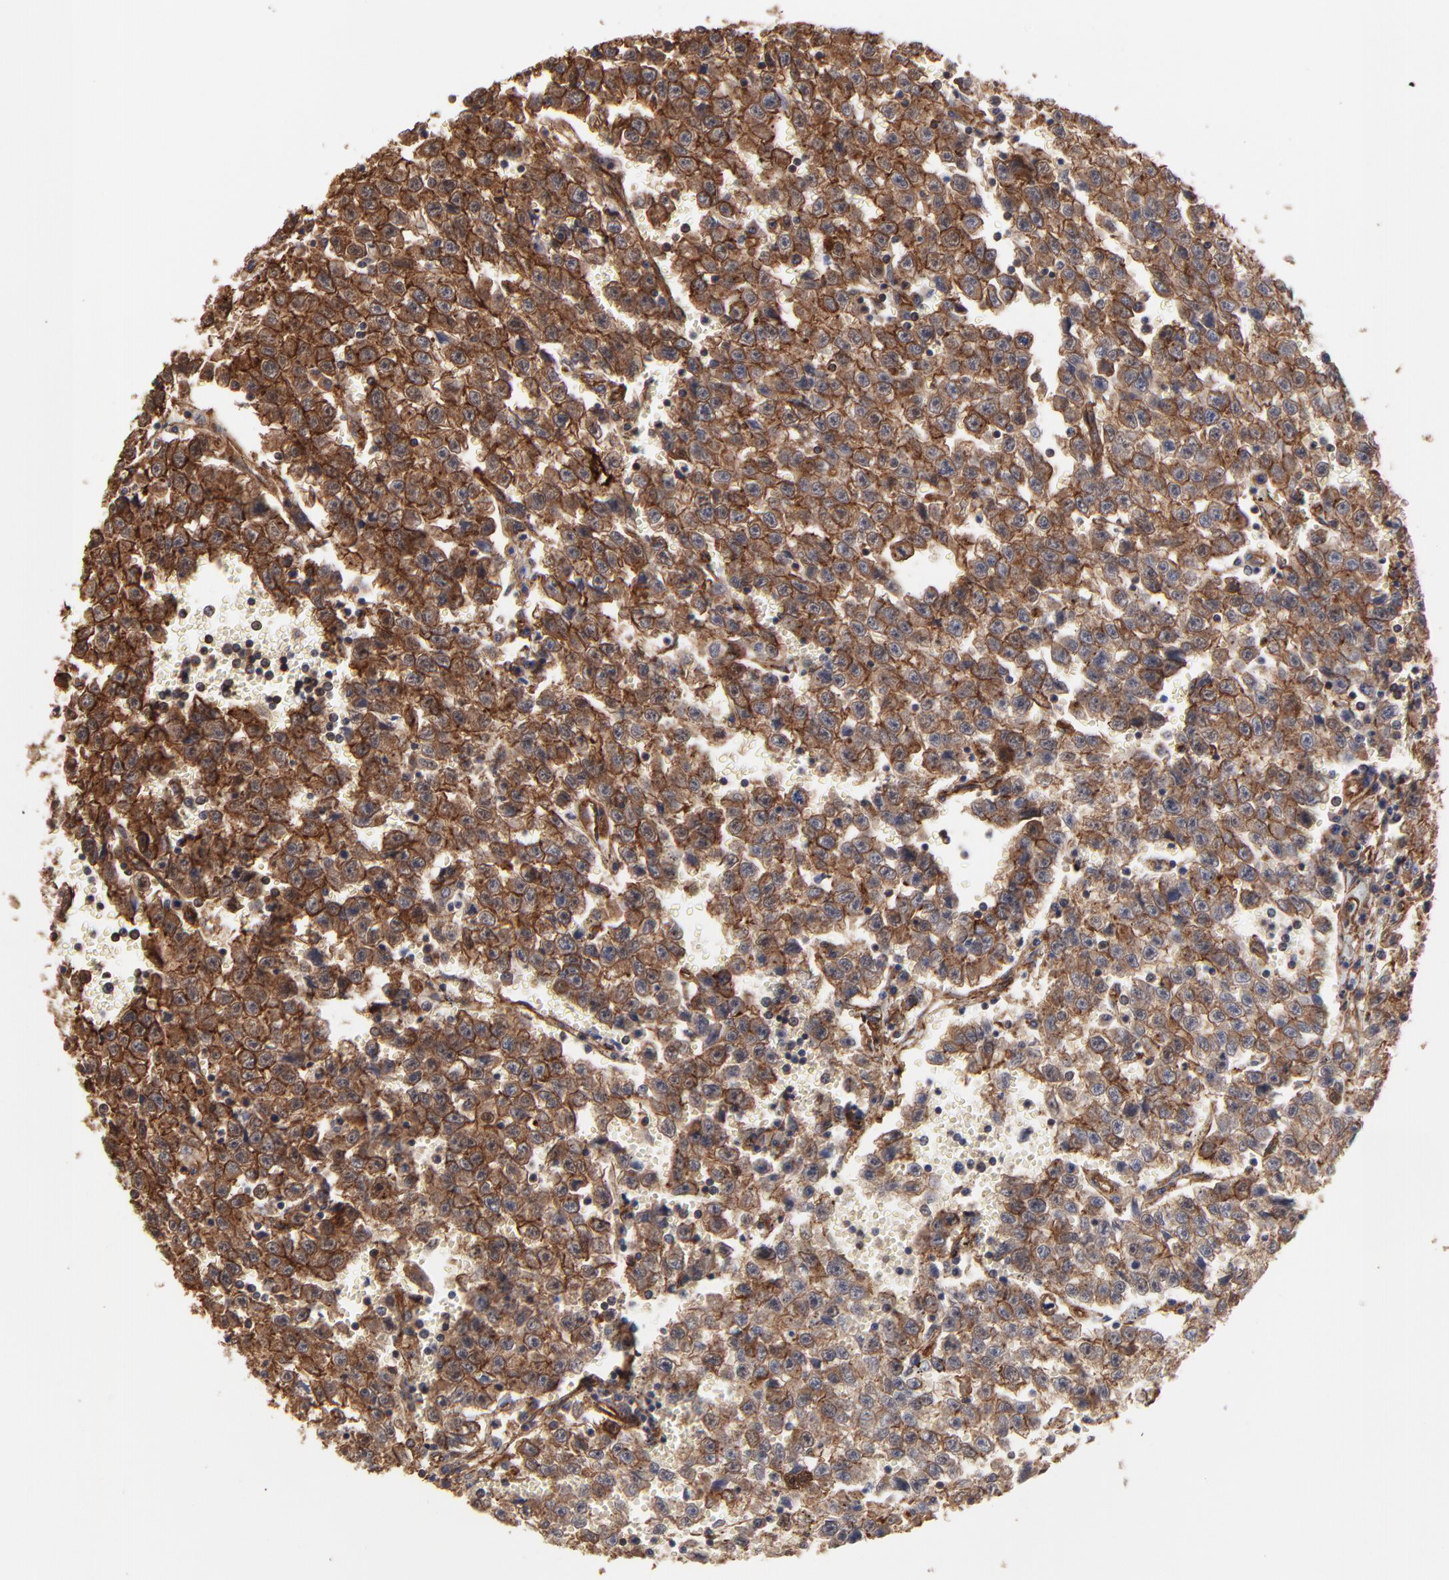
{"staining": {"intensity": "strong", "quantity": ">75%", "location": "cytoplasmic/membranous"}, "tissue": "testis cancer", "cell_type": "Tumor cells", "image_type": "cancer", "snomed": [{"axis": "morphology", "description": "Seminoma, NOS"}, {"axis": "topography", "description": "Testis"}], "caption": "IHC staining of testis seminoma, which reveals high levels of strong cytoplasmic/membranous staining in about >75% of tumor cells indicating strong cytoplasmic/membranous protein positivity. The staining was performed using DAB (brown) for protein detection and nuclei were counterstained in hematoxylin (blue).", "gene": "ARMT1", "patient": {"sex": "male", "age": 35}}